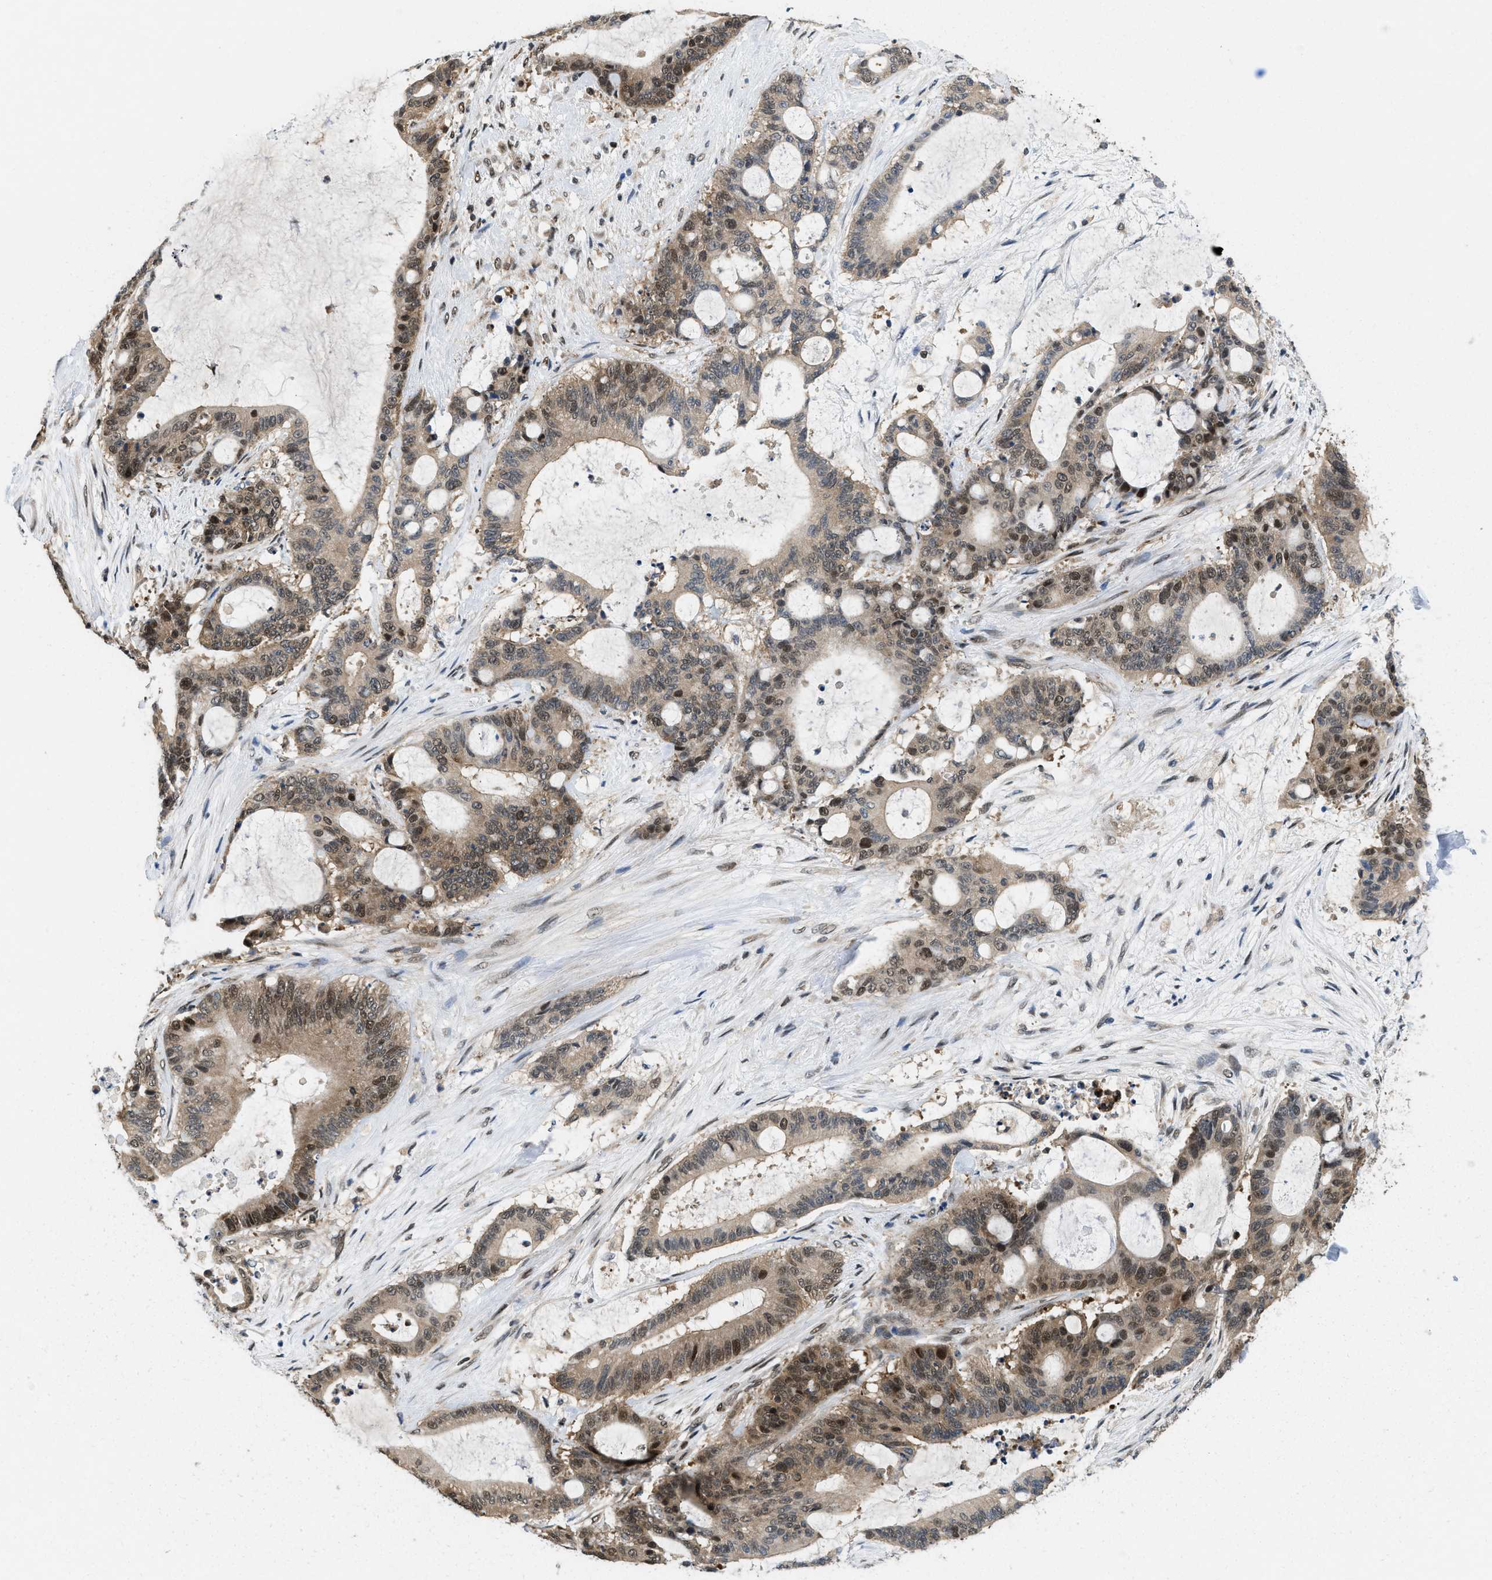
{"staining": {"intensity": "moderate", "quantity": ">75%", "location": "cytoplasmic/membranous,nuclear"}, "tissue": "liver cancer", "cell_type": "Tumor cells", "image_type": "cancer", "snomed": [{"axis": "morphology", "description": "Cholangiocarcinoma"}, {"axis": "topography", "description": "Liver"}], "caption": "Brown immunohistochemical staining in liver cancer reveals moderate cytoplasmic/membranous and nuclear staining in about >75% of tumor cells. The protein of interest is stained brown, and the nuclei are stained in blue (DAB (3,3'-diaminobenzidine) IHC with brightfield microscopy, high magnification).", "gene": "ATF7IP", "patient": {"sex": "female", "age": 73}}